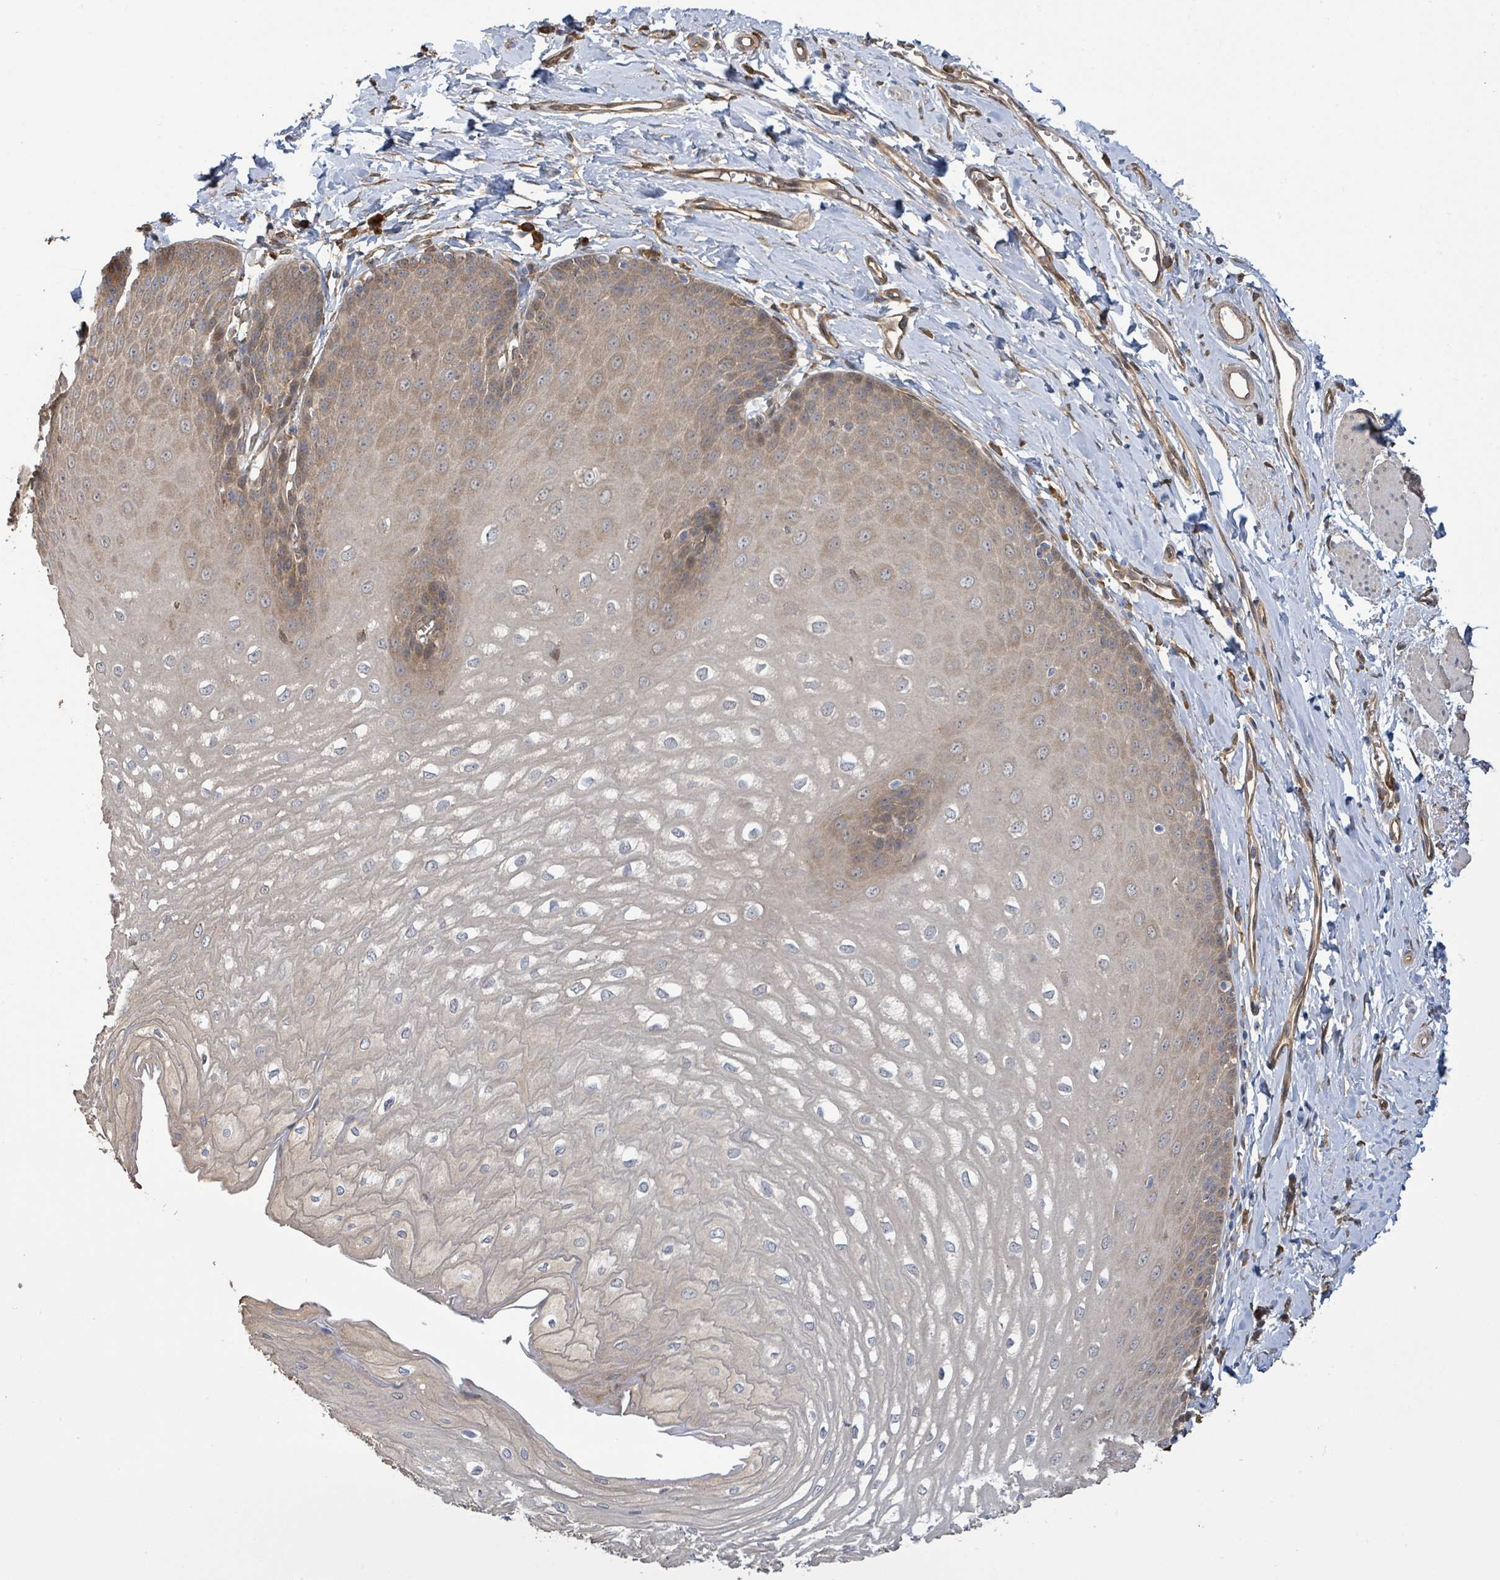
{"staining": {"intensity": "moderate", "quantity": "25%-75%", "location": "cytoplasmic/membranous"}, "tissue": "esophagus", "cell_type": "Squamous epithelial cells", "image_type": "normal", "snomed": [{"axis": "morphology", "description": "Normal tissue, NOS"}, {"axis": "topography", "description": "Esophagus"}], "caption": "Approximately 25%-75% of squamous epithelial cells in unremarkable esophagus exhibit moderate cytoplasmic/membranous protein positivity as visualized by brown immunohistochemical staining.", "gene": "ARPIN", "patient": {"sex": "male", "age": 70}}